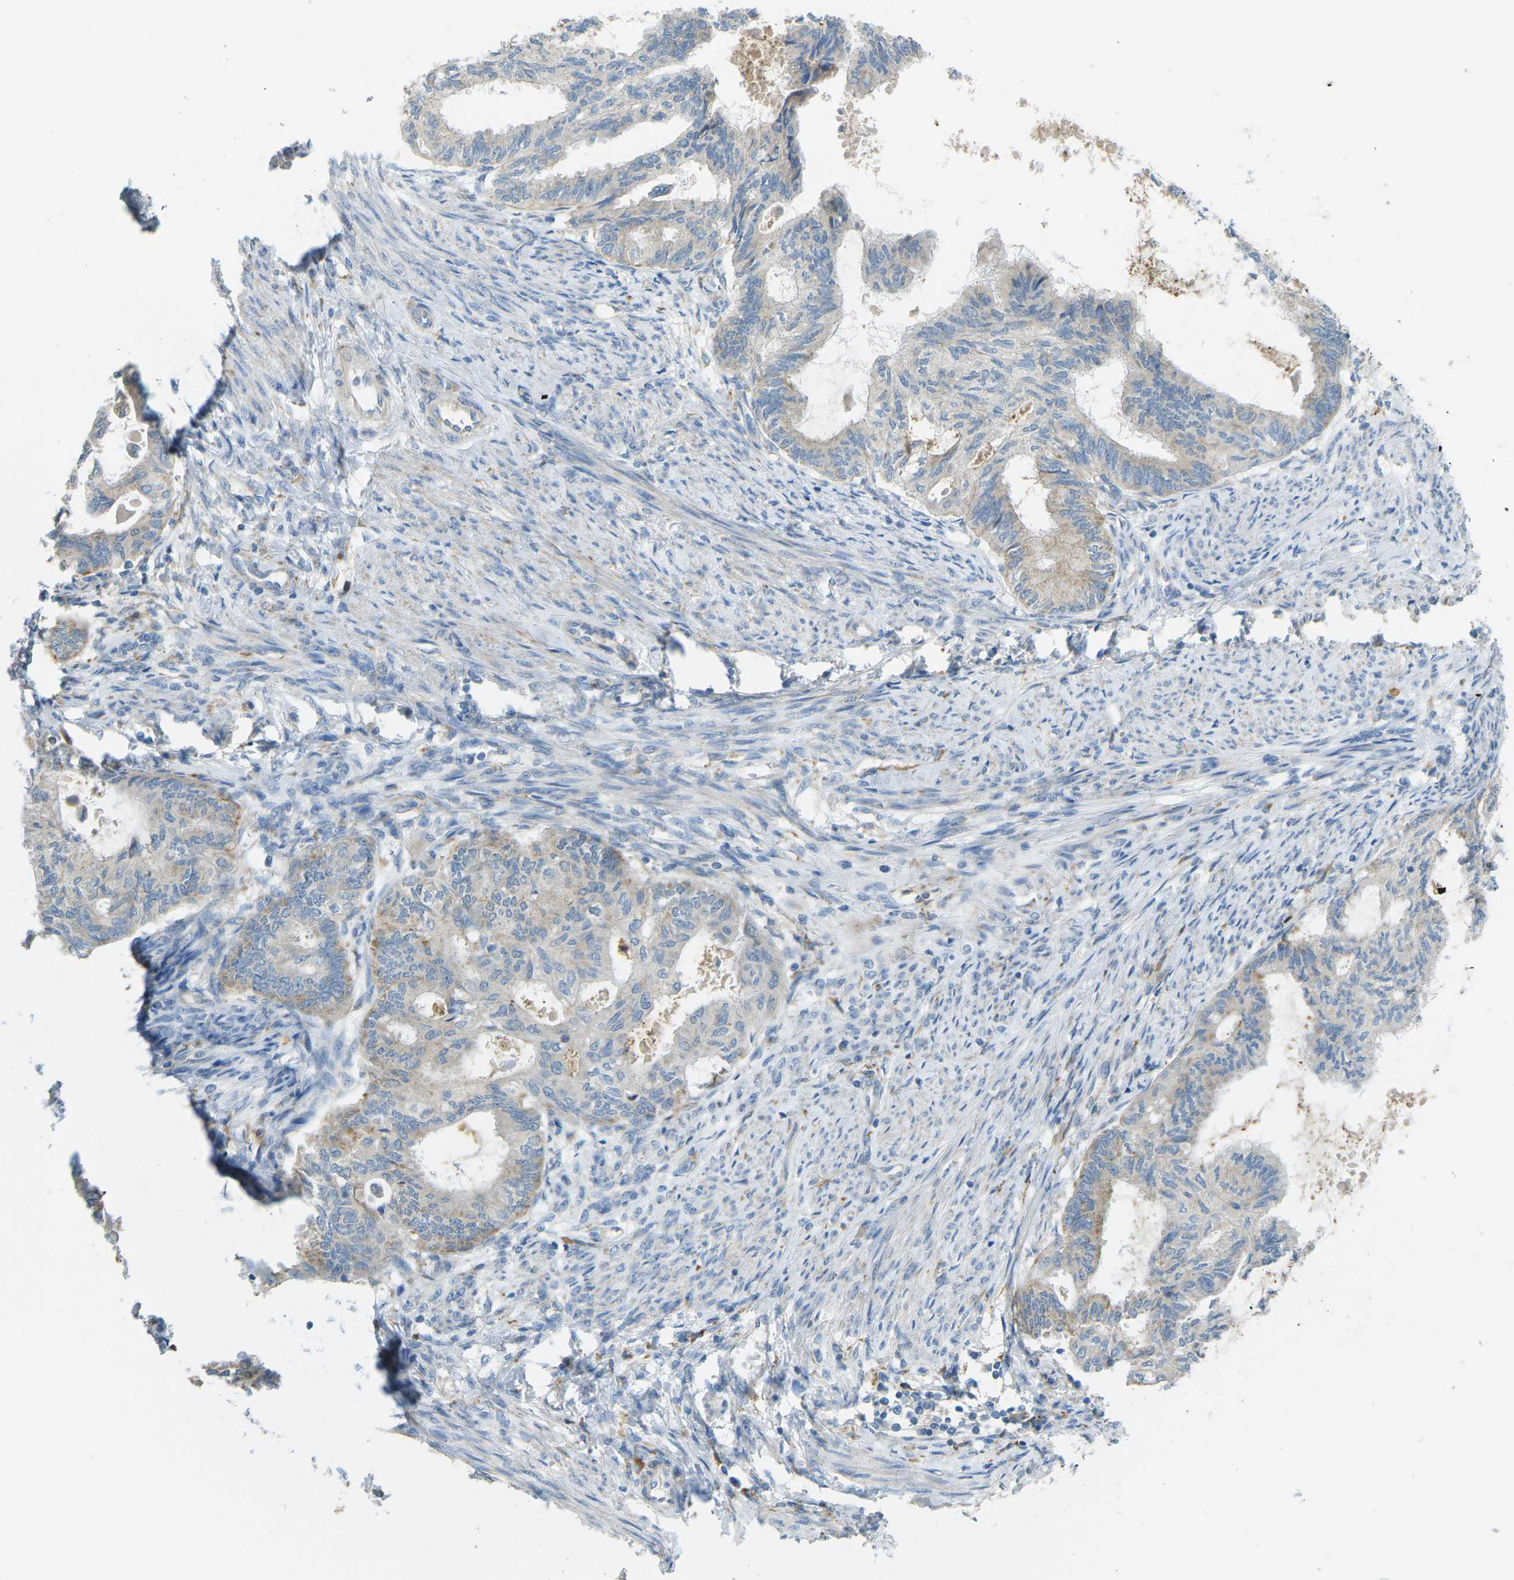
{"staining": {"intensity": "weak", "quantity": "<25%", "location": "cytoplasmic/membranous"}, "tissue": "cervical cancer", "cell_type": "Tumor cells", "image_type": "cancer", "snomed": [{"axis": "morphology", "description": "Normal tissue, NOS"}, {"axis": "morphology", "description": "Adenocarcinoma, NOS"}, {"axis": "topography", "description": "Cervix"}, {"axis": "topography", "description": "Endometrium"}], "caption": "IHC of human adenocarcinoma (cervical) displays no expression in tumor cells. Nuclei are stained in blue.", "gene": "MYLK4", "patient": {"sex": "female", "age": 86}}